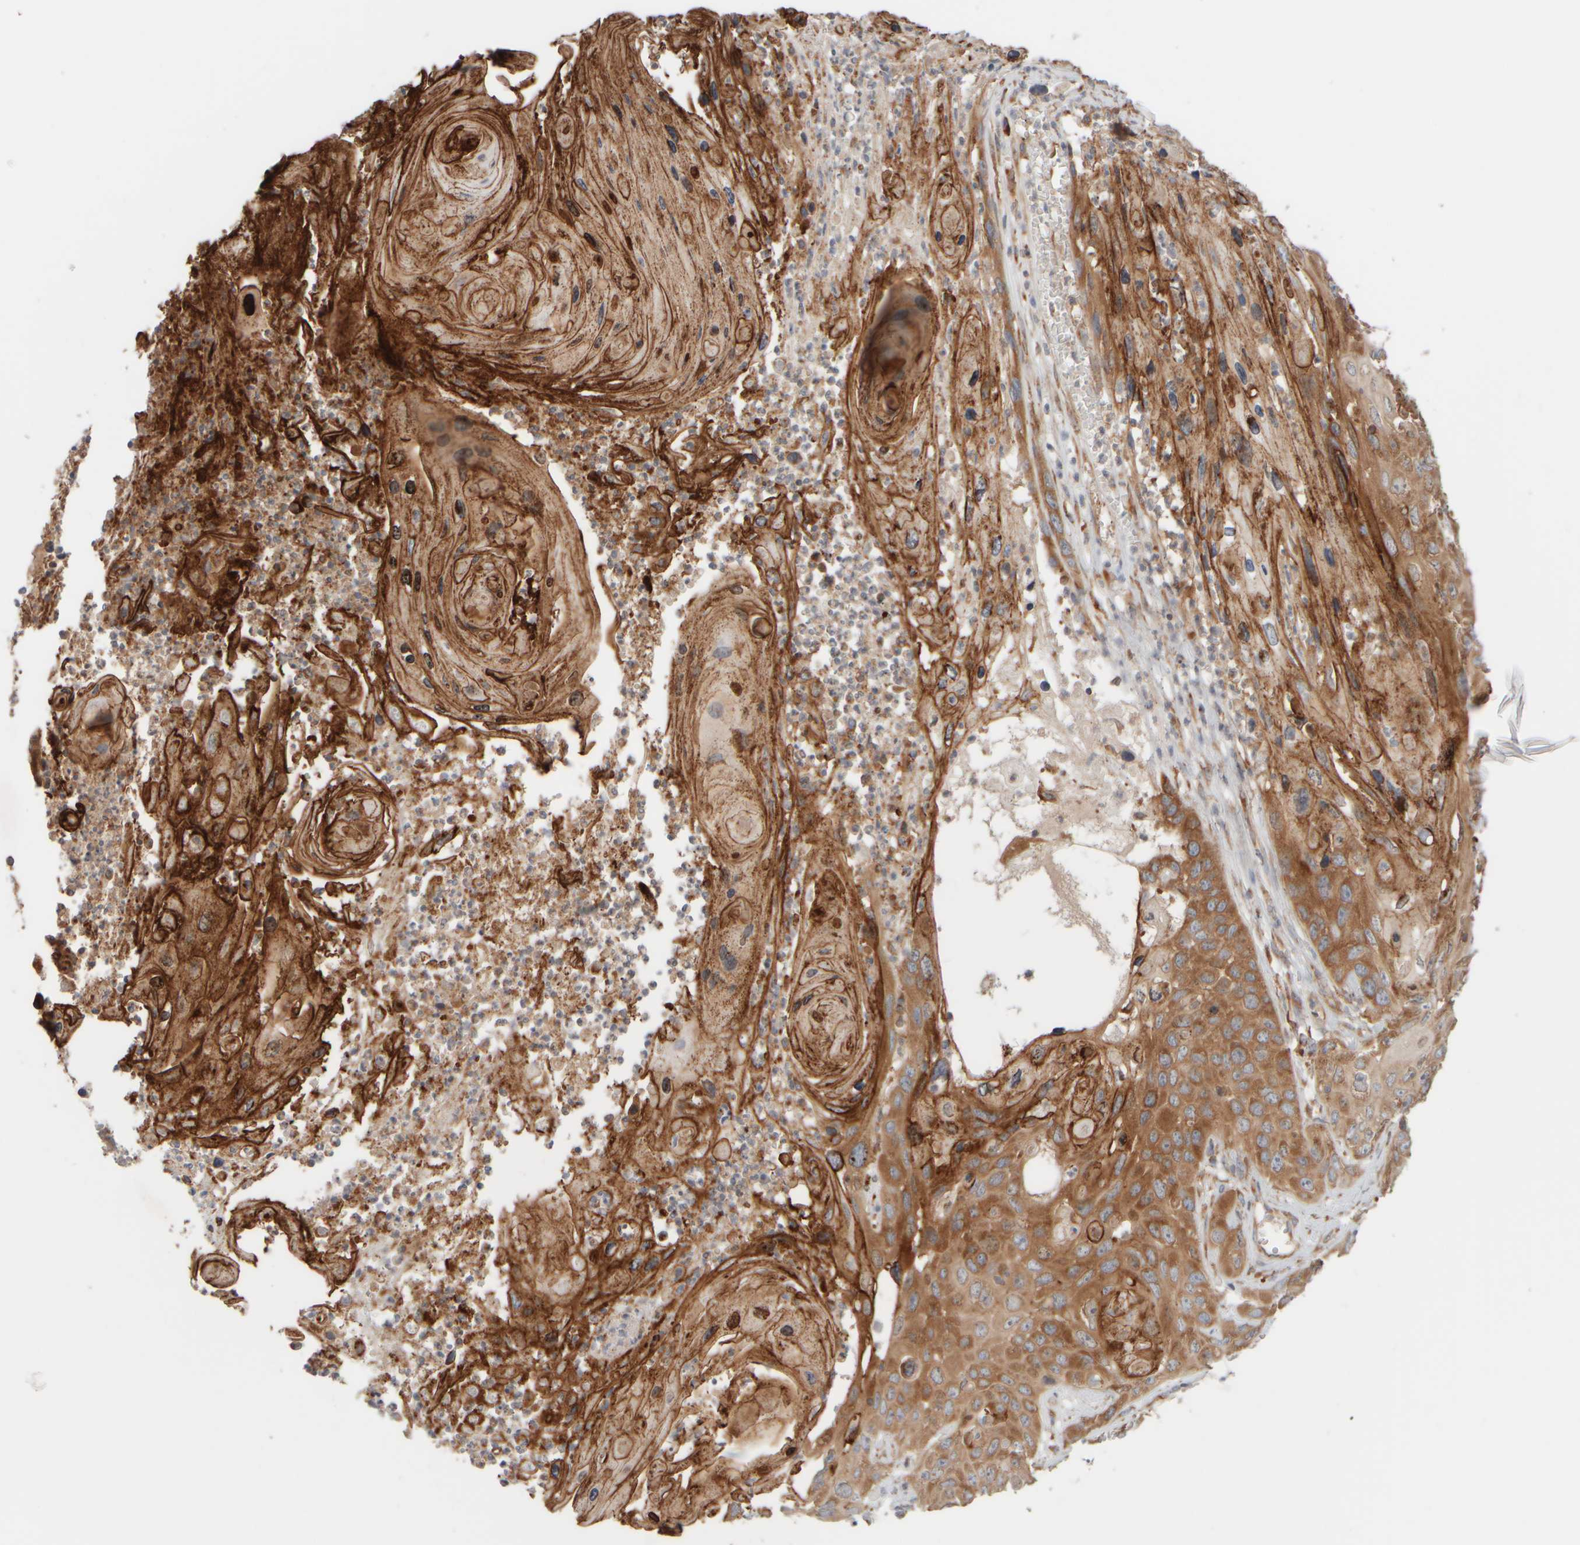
{"staining": {"intensity": "moderate", "quantity": ">75%", "location": "cytoplasmic/membranous"}, "tissue": "skin cancer", "cell_type": "Tumor cells", "image_type": "cancer", "snomed": [{"axis": "morphology", "description": "Squamous cell carcinoma, NOS"}, {"axis": "topography", "description": "Skin"}], "caption": "Moderate cytoplasmic/membranous positivity is appreciated in approximately >75% of tumor cells in skin cancer.", "gene": "EIF2B3", "patient": {"sex": "male", "age": 55}}